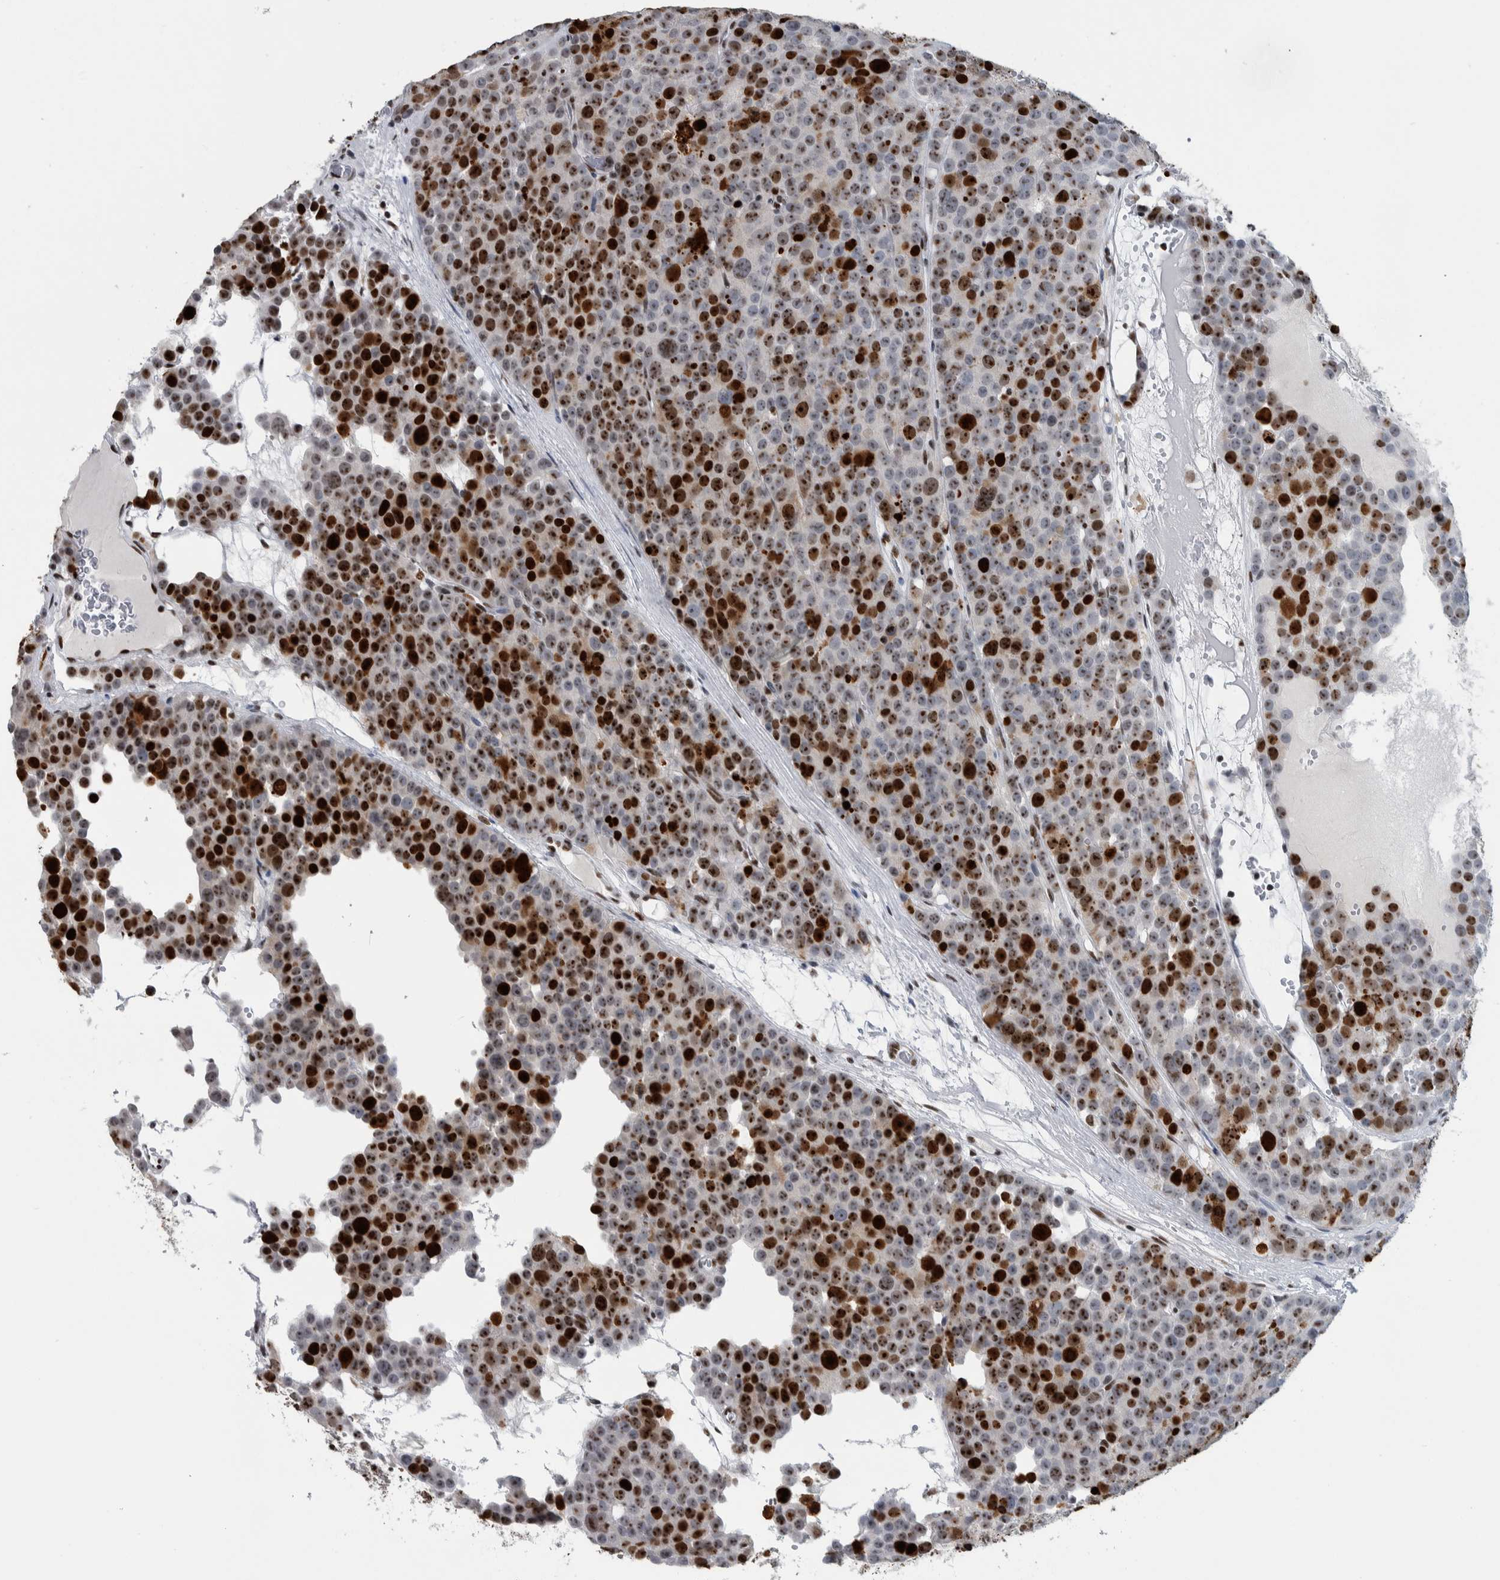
{"staining": {"intensity": "strong", "quantity": ">75%", "location": "nuclear"}, "tissue": "testis cancer", "cell_type": "Tumor cells", "image_type": "cancer", "snomed": [{"axis": "morphology", "description": "Seminoma, NOS"}, {"axis": "topography", "description": "Testis"}], "caption": "Brown immunohistochemical staining in testis cancer (seminoma) demonstrates strong nuclear expression in approximately >75% of tumor cells.", "gene": "TOP2B", "patient": {"sex": "male", "age": 71}}